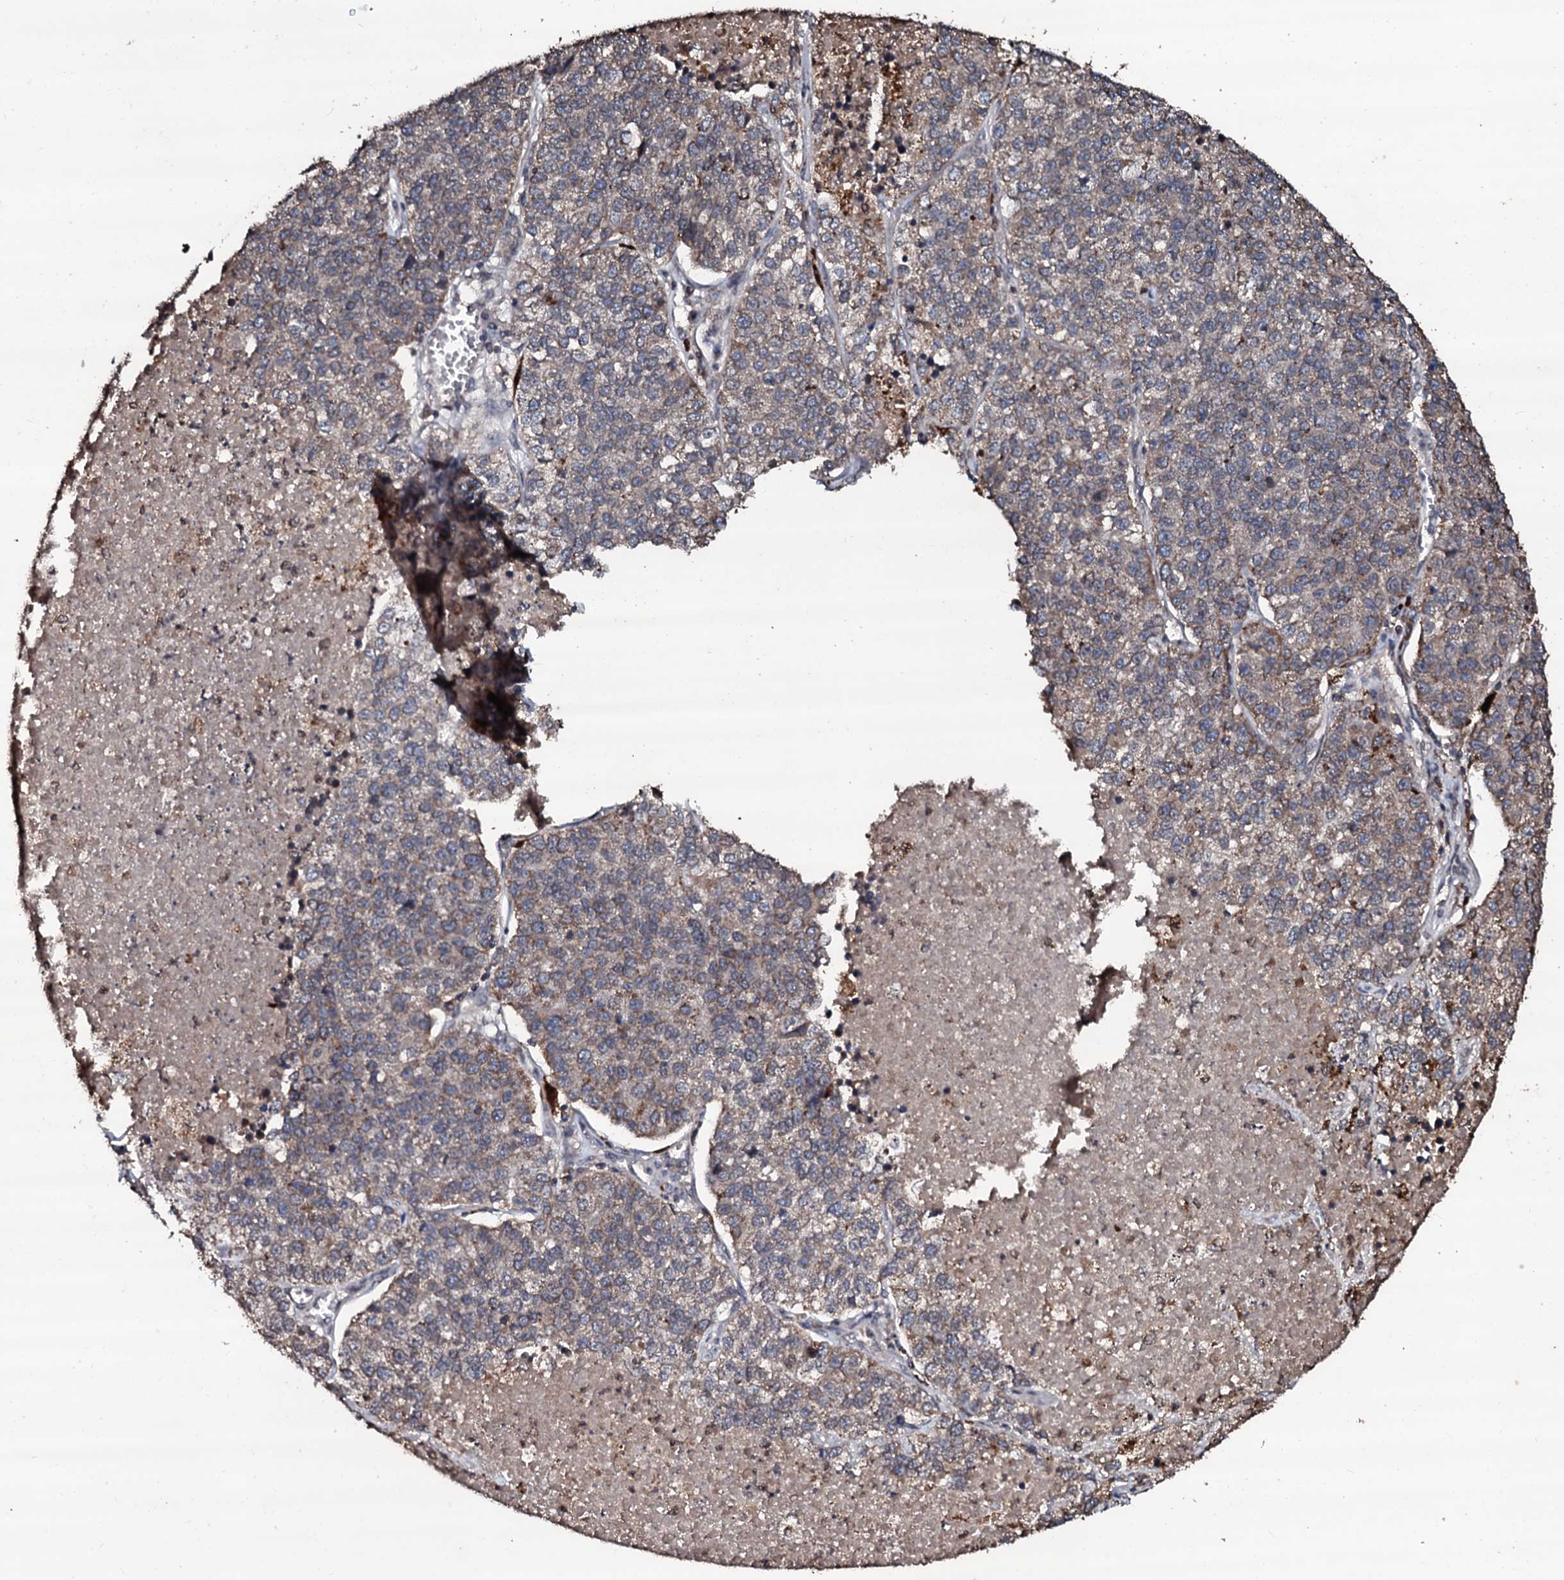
{"staining": {"intensity": "moderate", "quantity": "<25%", "location": "cytoplasmic/membranous"}, "tissue": "lung cancer", "cell_type": "Tumor cells", "image_type": "cancer", "snomed": [{"axis": "morphology", "description": "Adenocarcinoma, NOS"}, {"axis": "topography", "description": "Lung"}], "caption": "Immunohistochemical staining of human adenocarcinoma (lung) exhibits low levels of moderate cytoplasmic/membranous expression in approximately <25% of tumor cells.", "gene": "SDHAF2", "patient": {"sex": "male", "age": 49}}